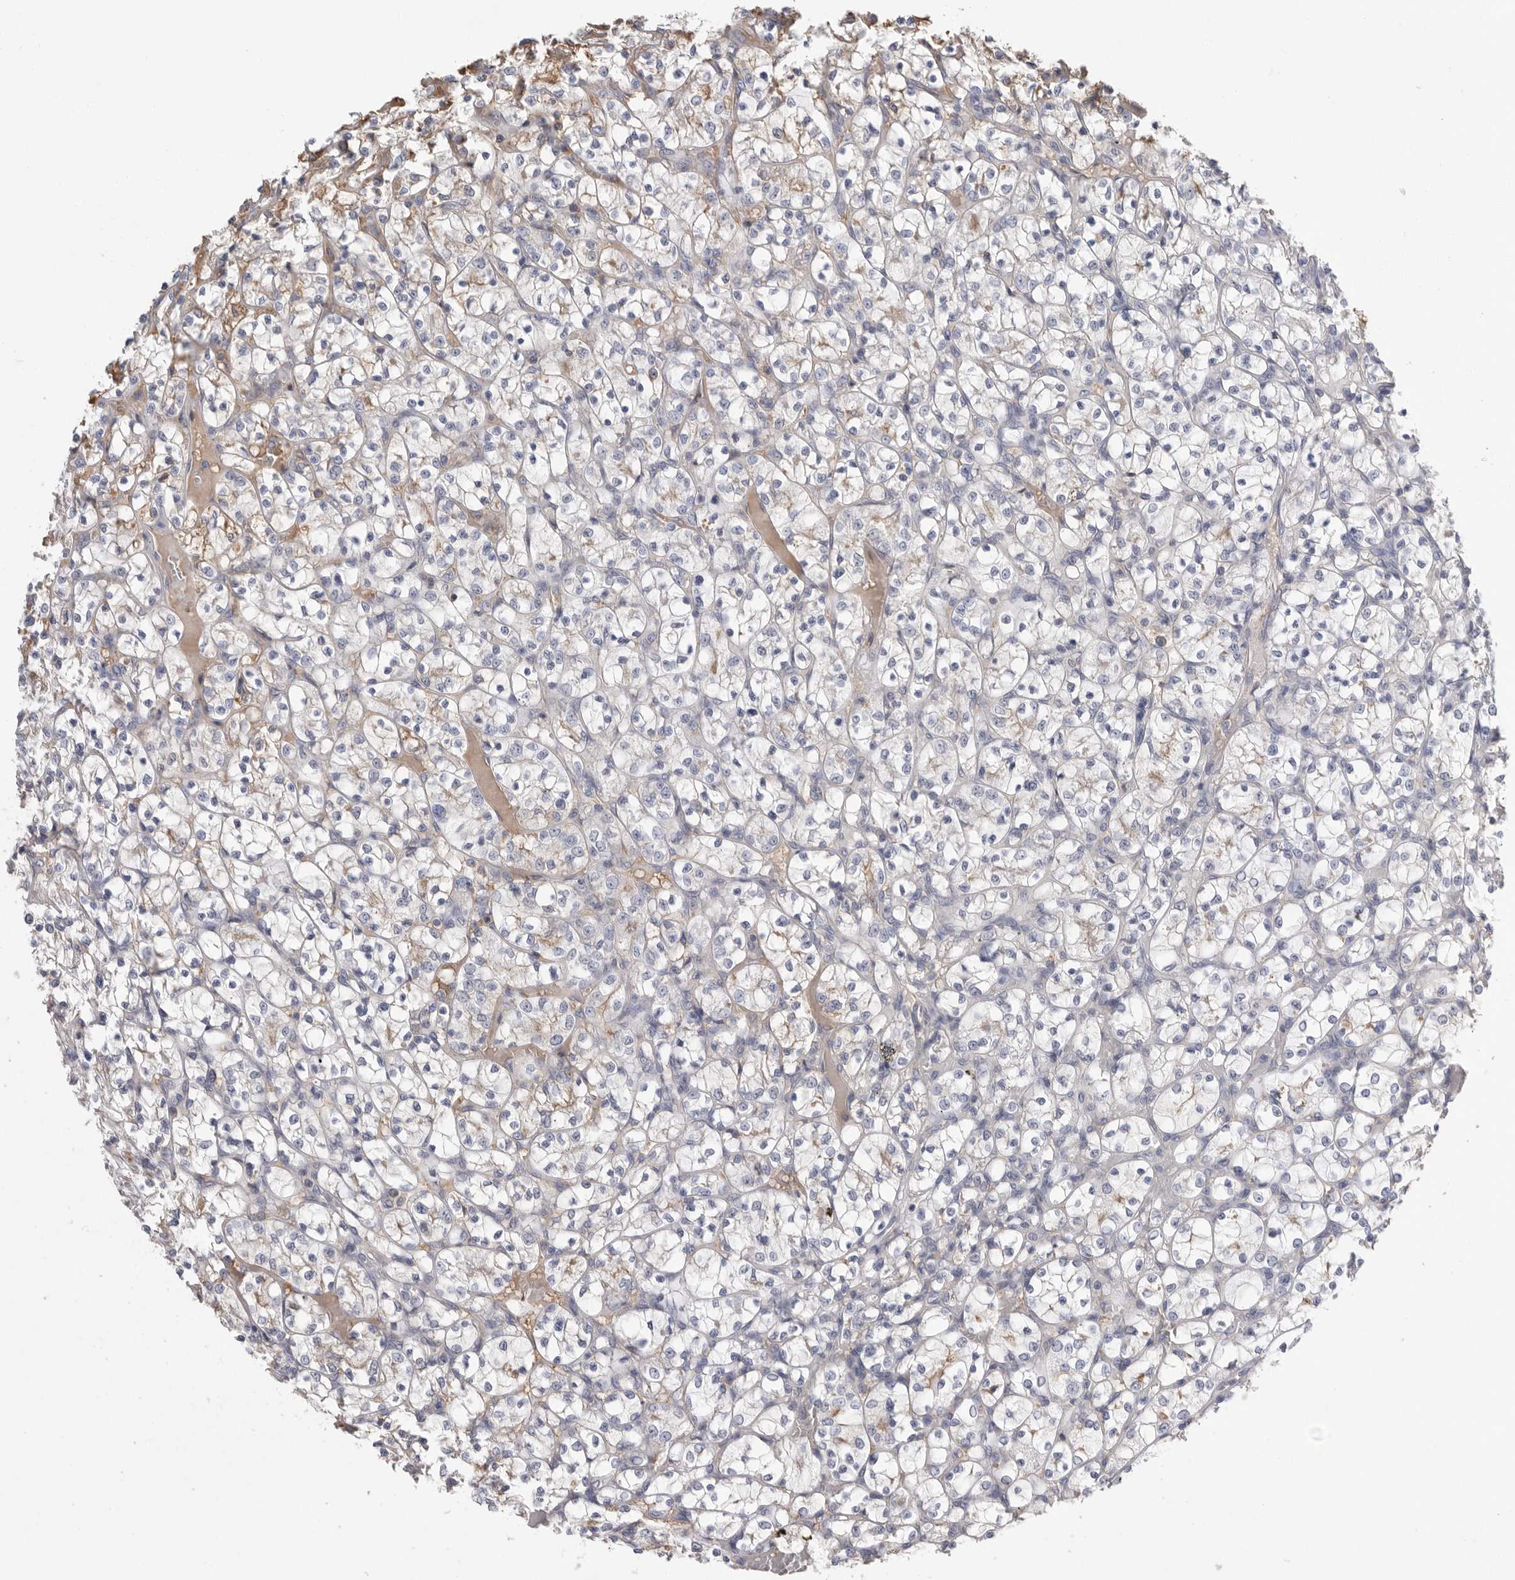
{"staining": {"intensity": "negative", "quantity": "none", "location": "none"}, "tissue": "renal cancer", "cell_type": "Tumor cells", "image_type": "cancer", "snomed": [{"axis": "morphology", "description": "Adenocarcinoma, NOS"}, {"axis": "topography", "description": "Kidney"}], "caption": "DAB immunohistochemical staining of renal adenocarcinoma shows no significant staining in tumor cells. (Immunohistochemistry, brightfield microscopy, high magnification).", "gene": "APOA2", "patient": {"sex": "female", "age": 69}}